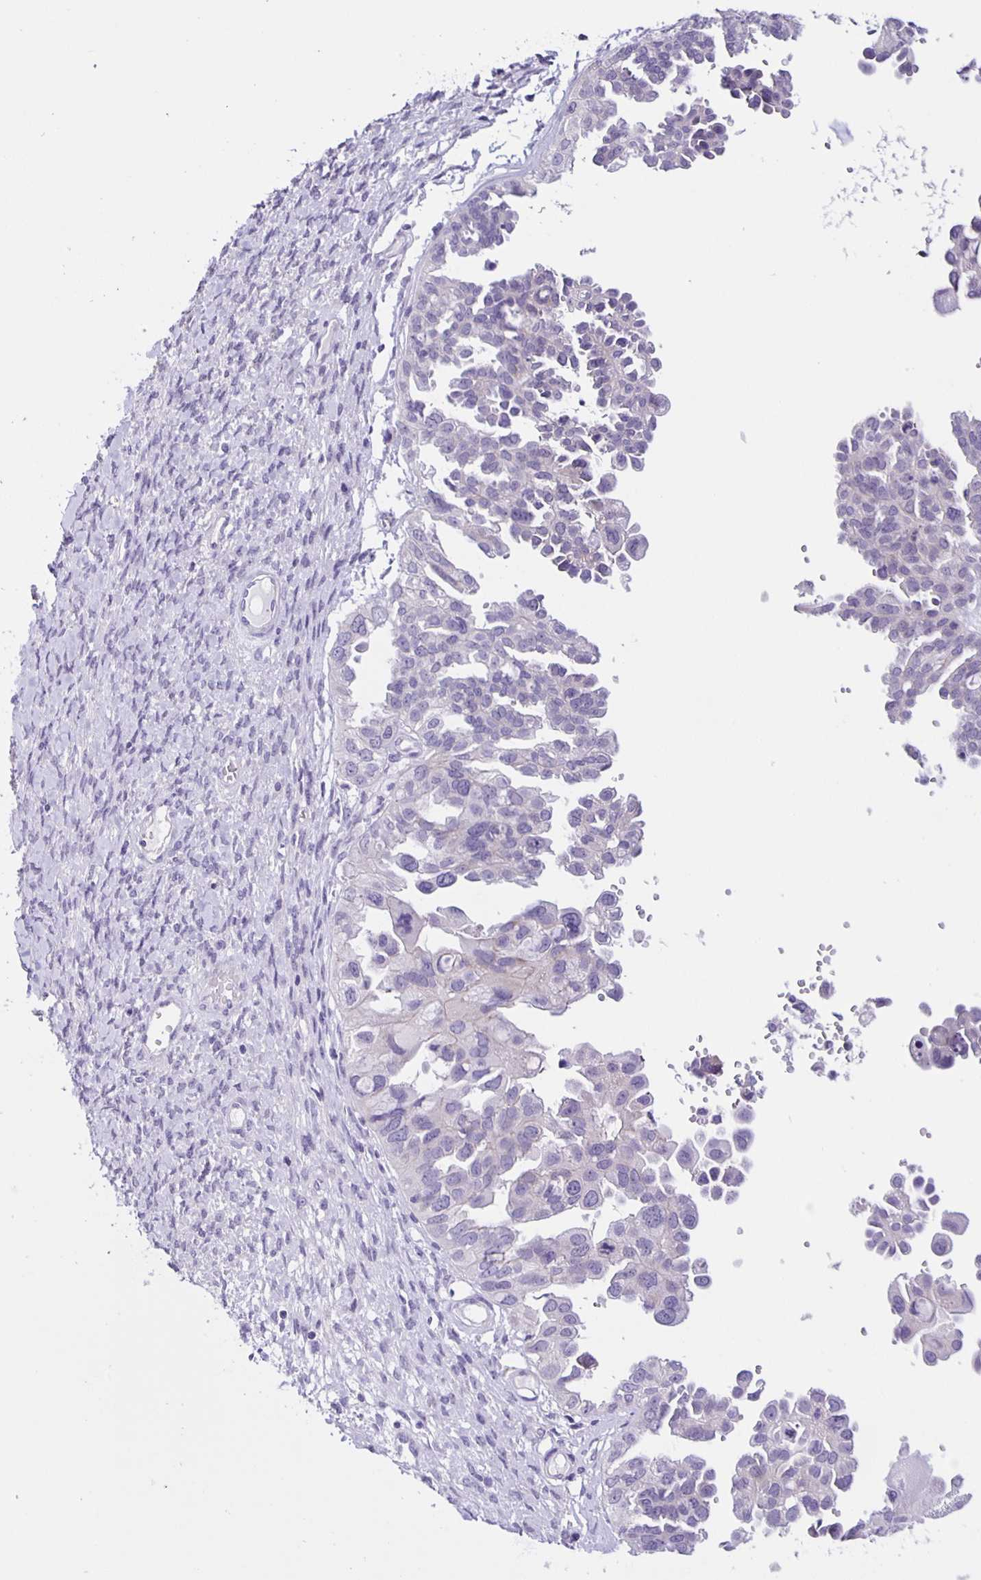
{"staining": {"intensity": "negative", "quantity": "none", "location": "none"}, "tissue": "ovarian cancer", "cell_type": "Tumor cells", "image_type": "cancer", "snomed": [{"axis": "morphology", "description": "Cystadenocarcinoma, serous, NOS"}, {"axis": "topography", "description": "Ovary"}], "caption": "High power microscopy photomicrograph of an immunohistochemistry (IHC) photomicrograph of ovarian serous cystadenocarcinoma, revealing no significant positivity in tumor cells.", "gene": "SLC12A3", "patient": {"sex": "female", "age": 53}}